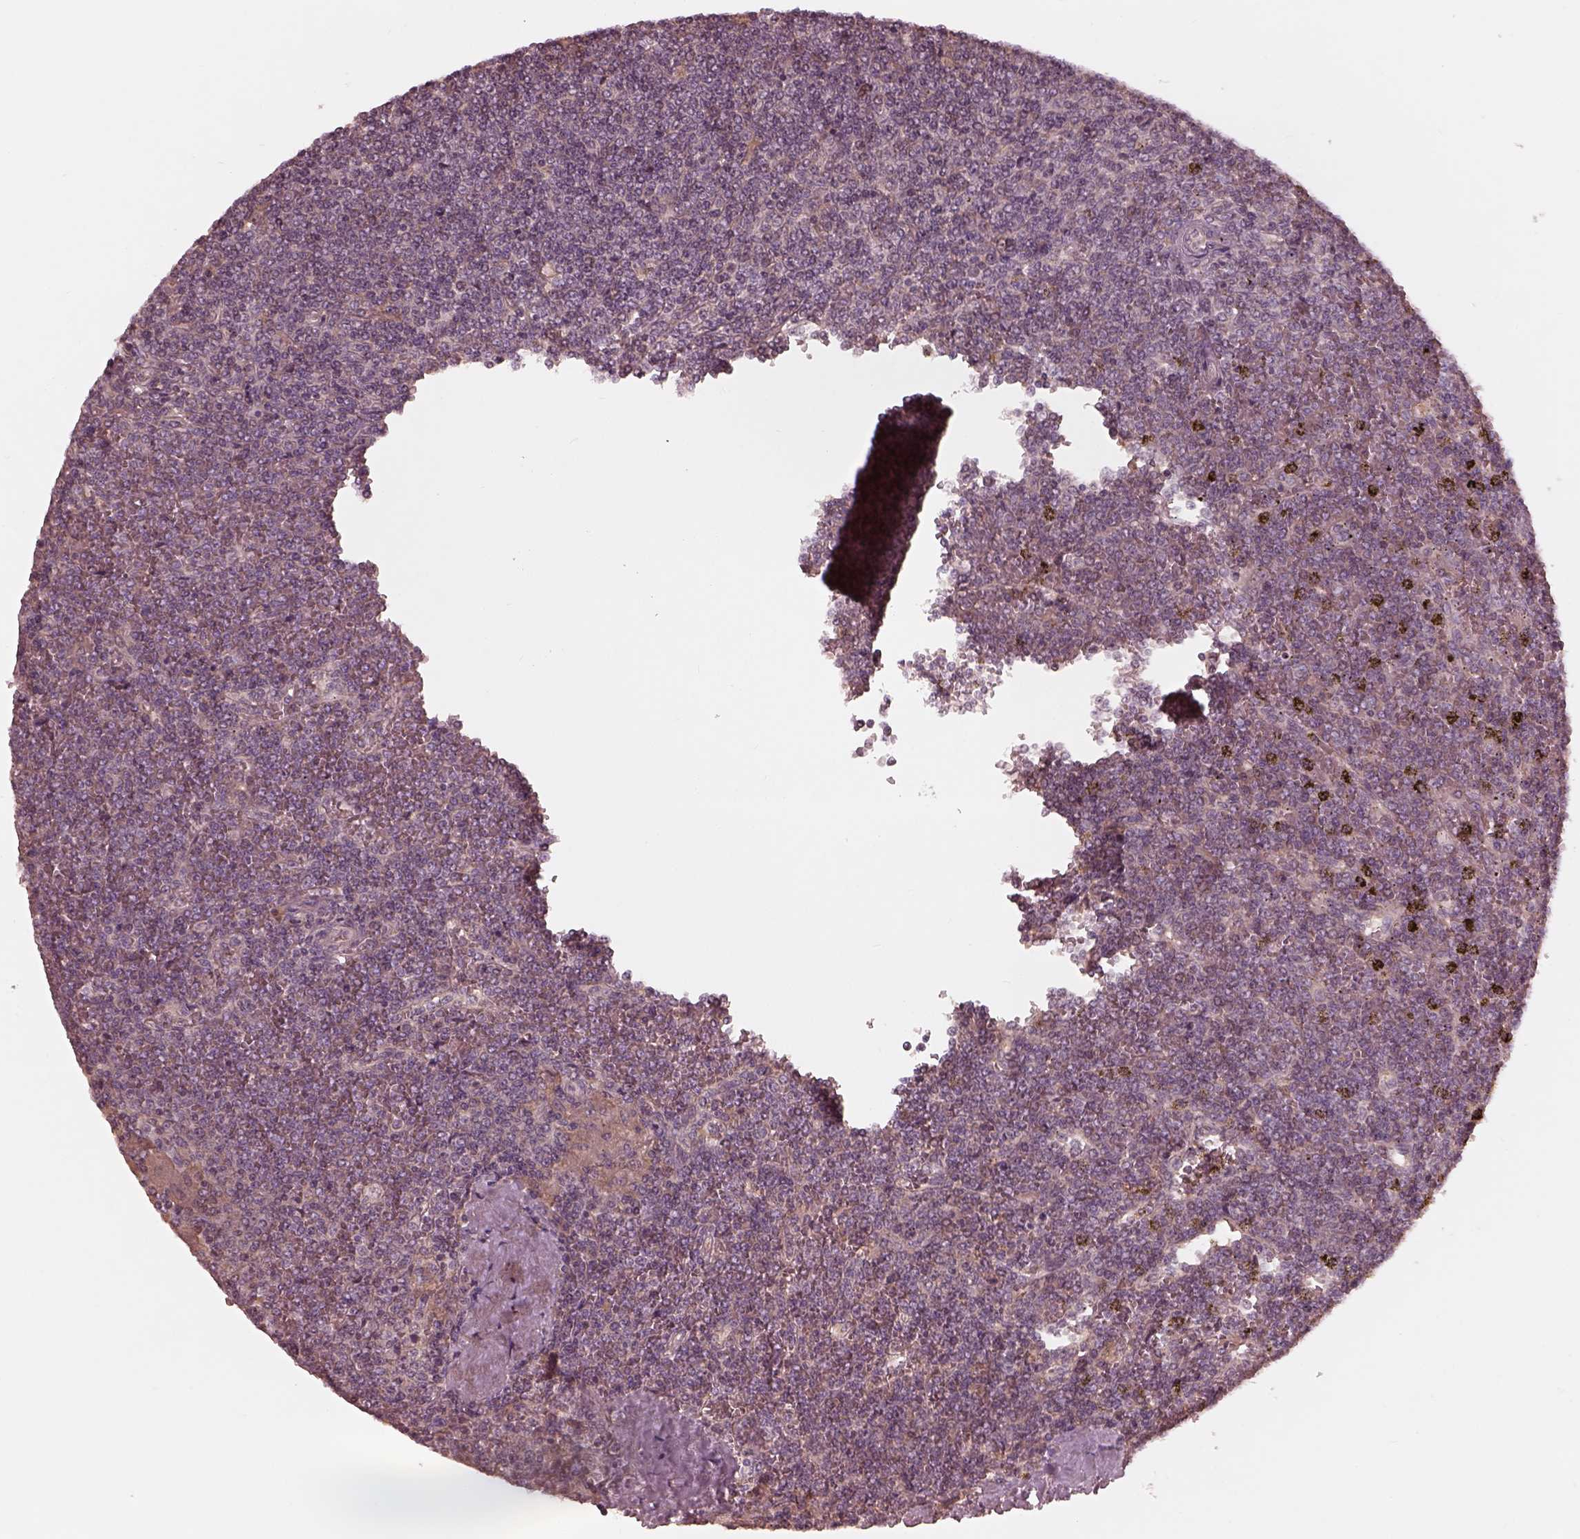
{"staining": {"intensity": "negative", "quantity": "none", "location": "none"}, "tissue": "lymphoma", "cell_type": "Tumor cells", "image_type": "cancer", "snomed": [{"axis": "morphology", "description": "Malignant lymphoma, non-Hodgkin's type, Low grade"}, {"axis": "topography", "description": "Spleen"}], "caption": "Tumor cells are negative for protein expression in human low-grade malignant lymphoma, non-Hodgkin's type. Nuclei are stained in blue.", "gene": "TF", "patient": {"sex": "female", "age": 19}}